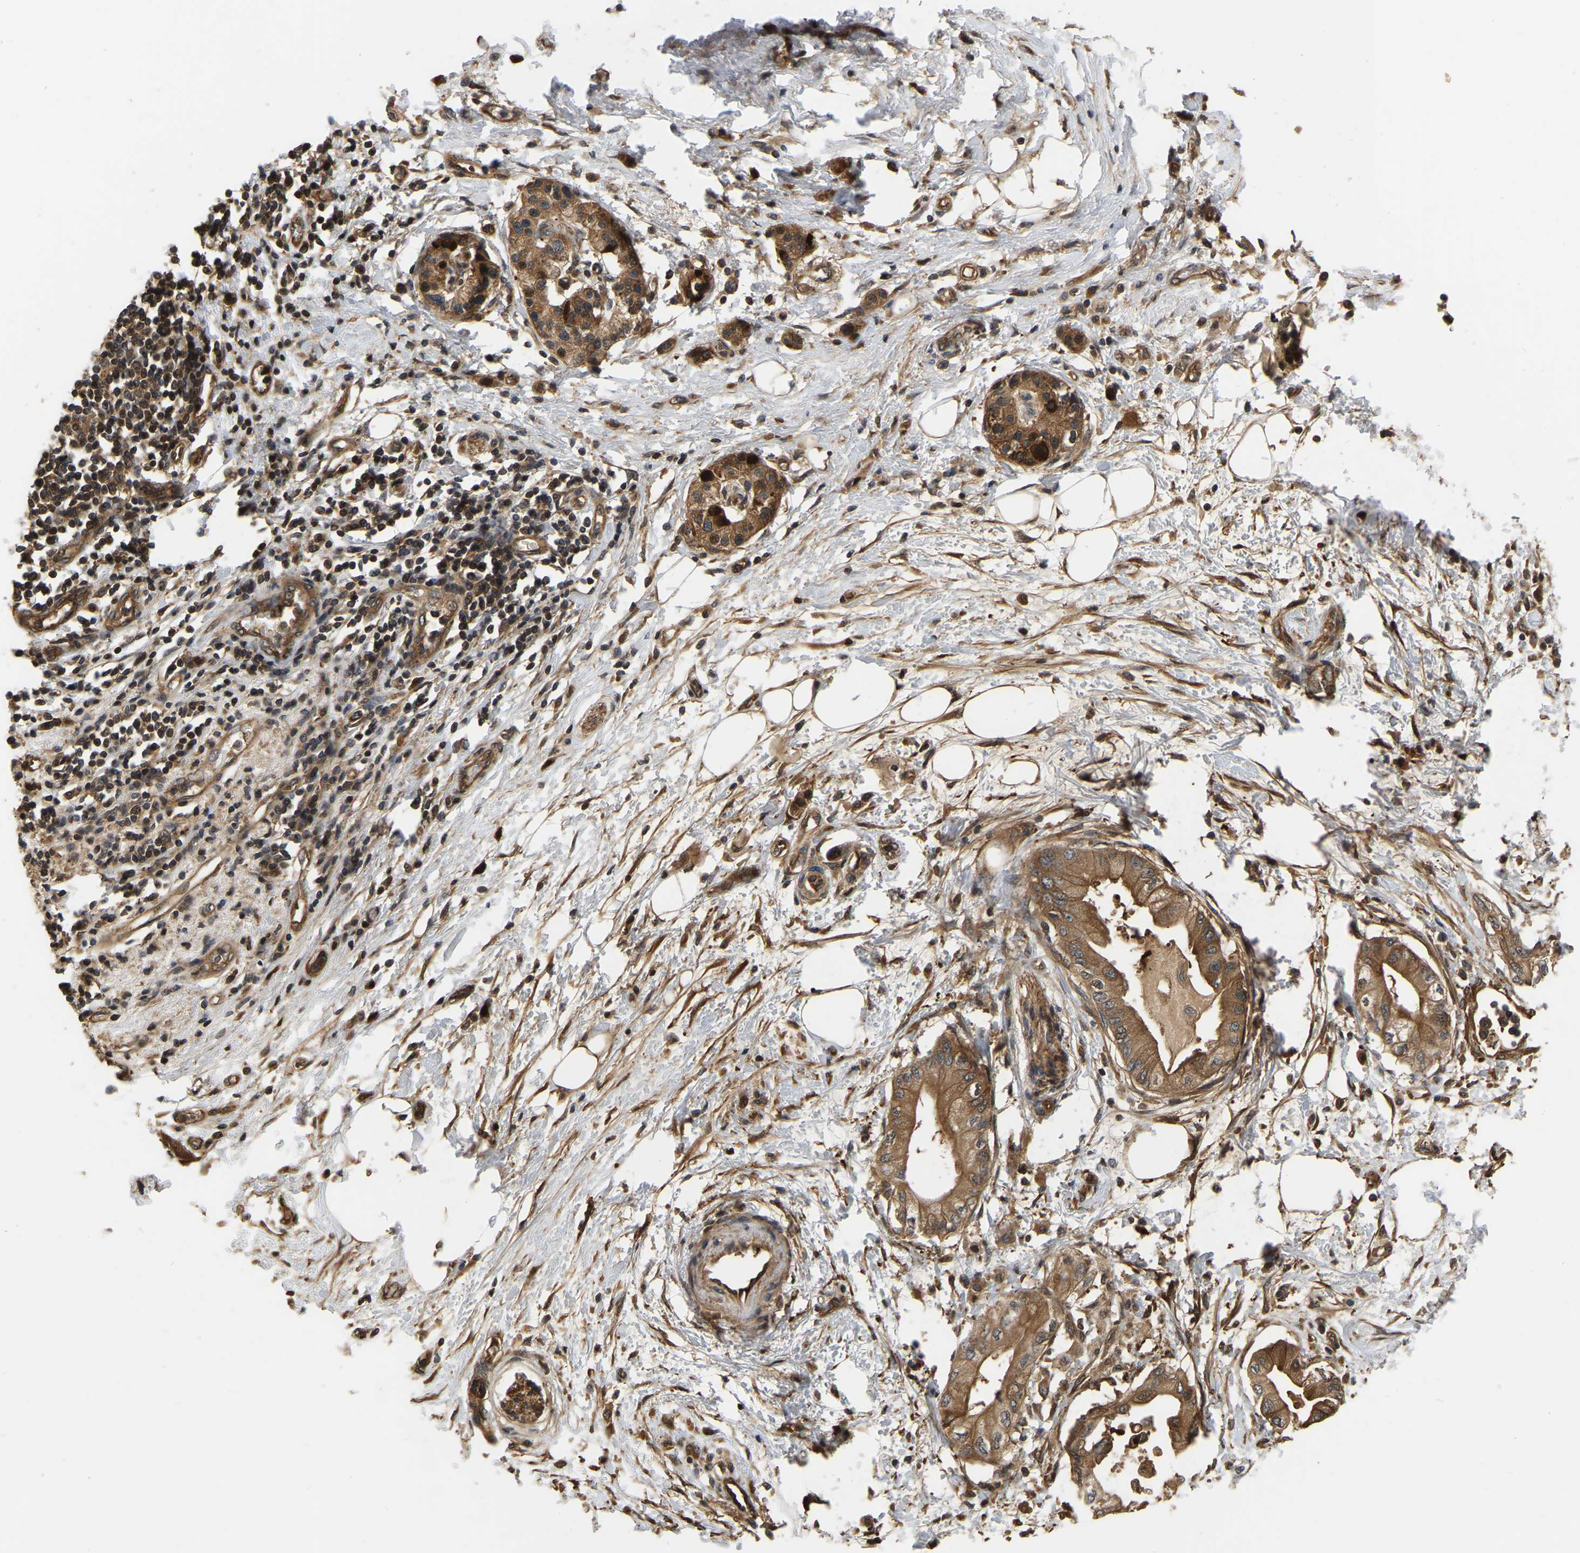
{"staining": {"intensity": "moderate", "quantity": ">75%", "location": "cytoplasmic/membranous"}, "tissue": "pancreatic cancer", "cell_type": "Tumor cells", "image_type": "cancer", "snomed": [{"axis": "morphology", "description": "Normal tissue, NOS"}, {"axis": "morphology", "description": "Adenocarcinoma, NOS"}, {"axis": "topography", "description": "Pancreas"}, {"axis": "topography", "description": "Duodenum"}], "caption": "Immunohistochemical staining of human pancreatic cancer displays medium levels of moderate cytoplasmic/membranous expression in approximately >75% of tumor cells. (DAB IHC with brightfield microscopy, high magnification).", "gene": "GARS1", "patient": {"sex": "female", "age": 60}}